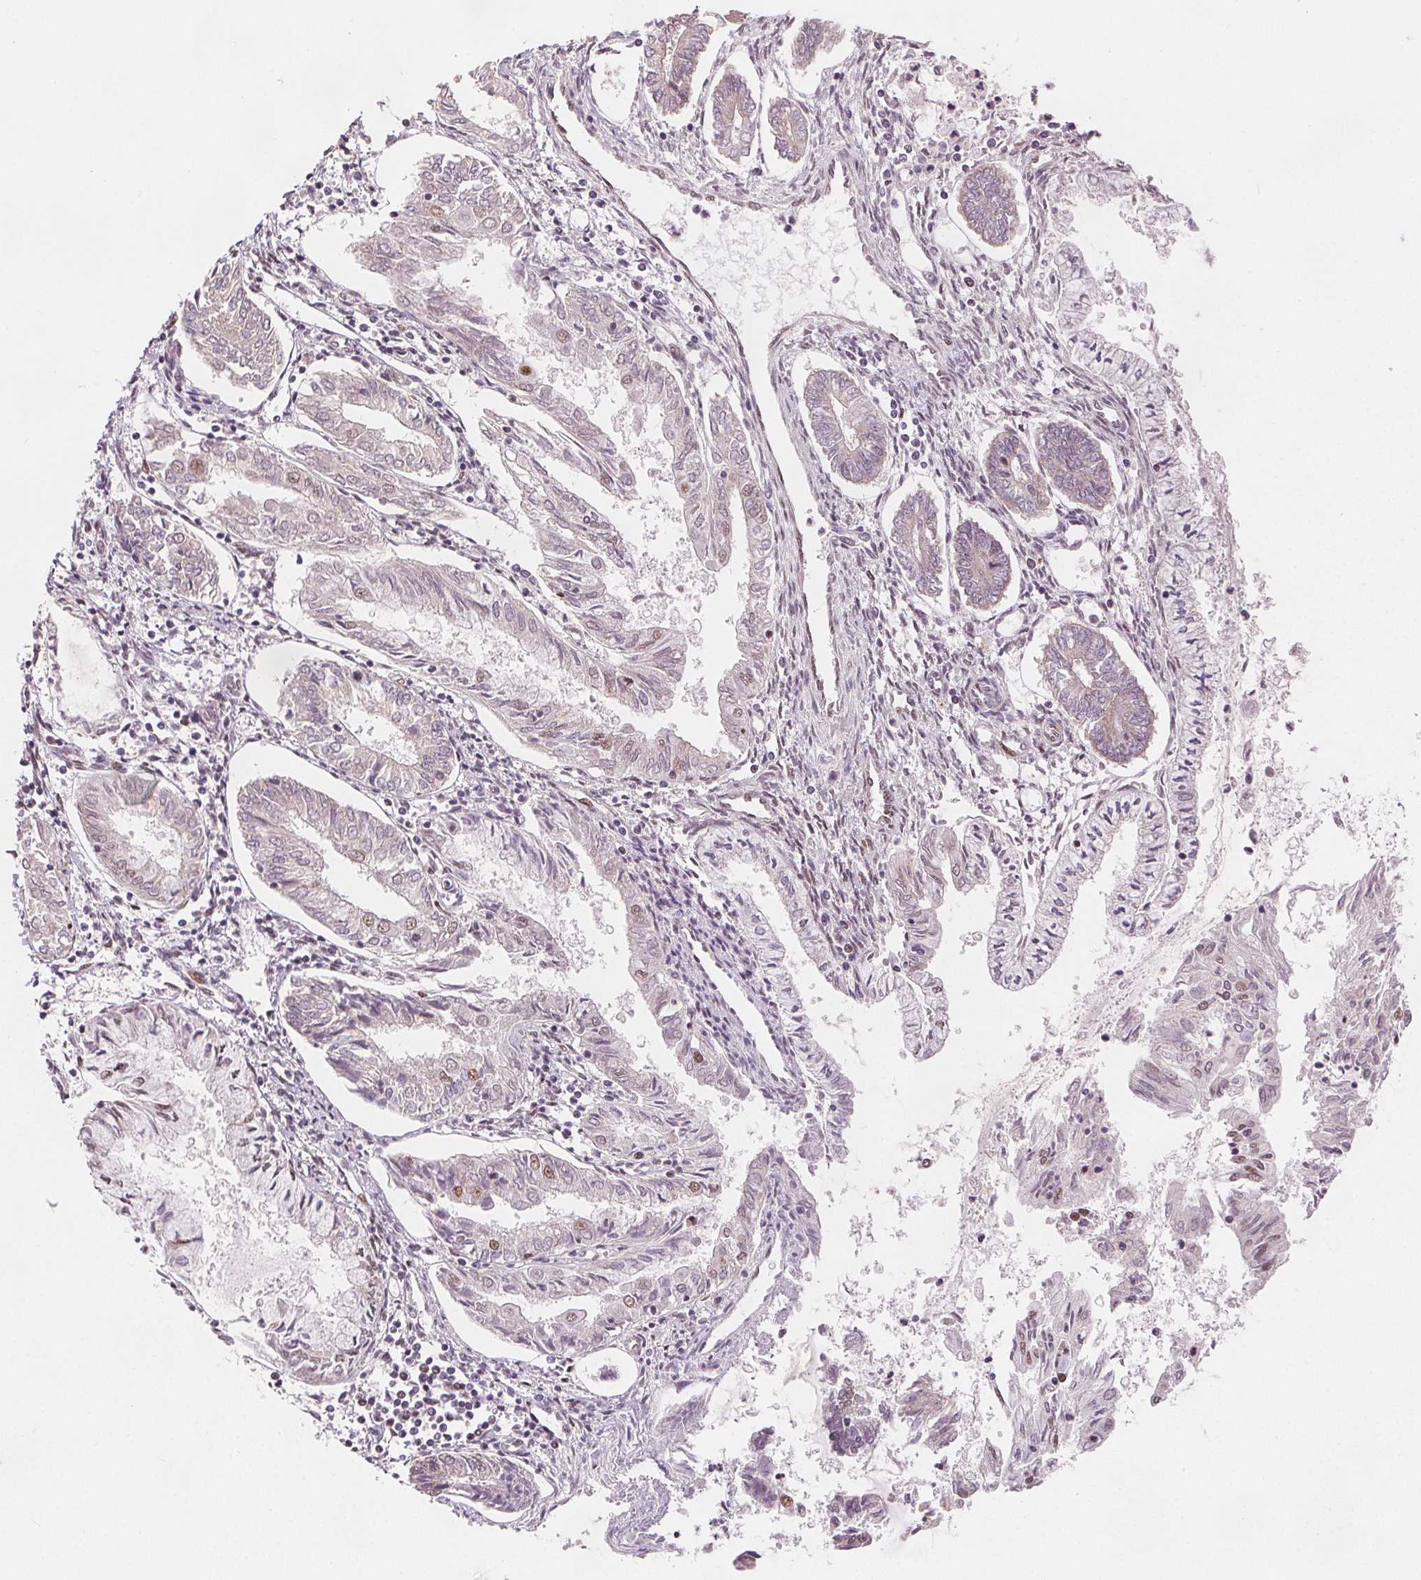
{"staining": {"intensity": "weak", "quantity": "25%-75%", "location": "nuclear"}, "tissue": "endometrial cancer", "cell_type": "Tumor cells", "image_type": "cancer", "snomed": [{"axis": "morphology", "description": "Adenocarcinoma, NOS"}, {"axis": "topography", "description": "Endometrium"}], "caption": "Brown immunohistochemical staining in endometrial cancer (adenocarcinoma) exhibits weak nuclear expression in about 25%-75% of tumor cells.", "gene": "ZNF703", "patient": {"sex": "female", "age": 68}}